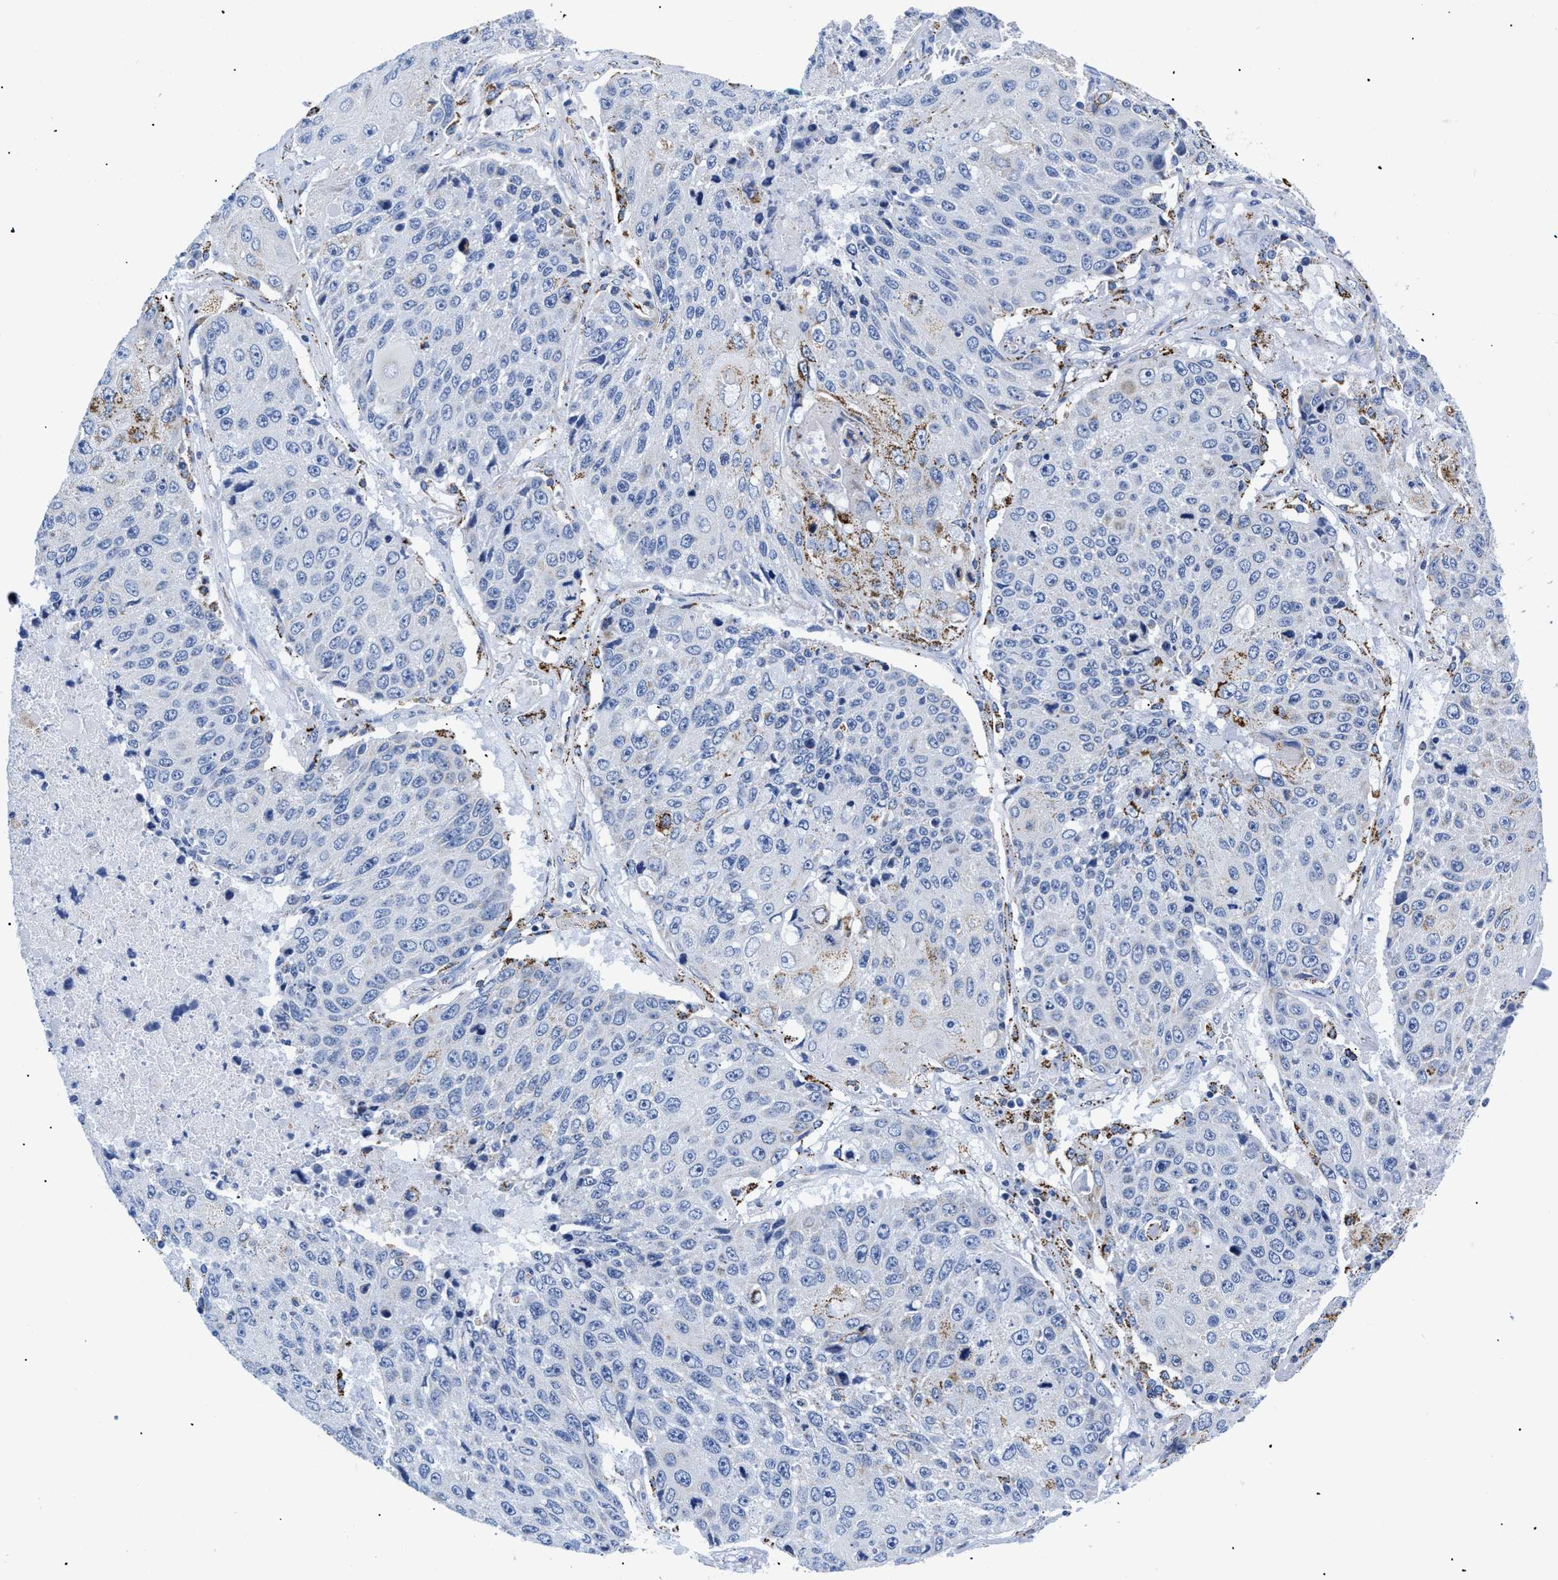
{"staining": {"intensity": "negative", "quantity": "none", "location": "none"}, "tissue": "lung cancer", "cell_type": "Tumor cells", "image_type": "cancer", "snomed": [{"axis": "morphology", "description": "Squamous cell carcinoma, NOS"}, {"axis": "topography", "description": "Lung"}], "caption": "Lung cancer stained for a protein using immunohistochemistry exhibits no positivity tumor cells.", "gene": "GPR149", "patient": {"sex": "male", "age": 61}}